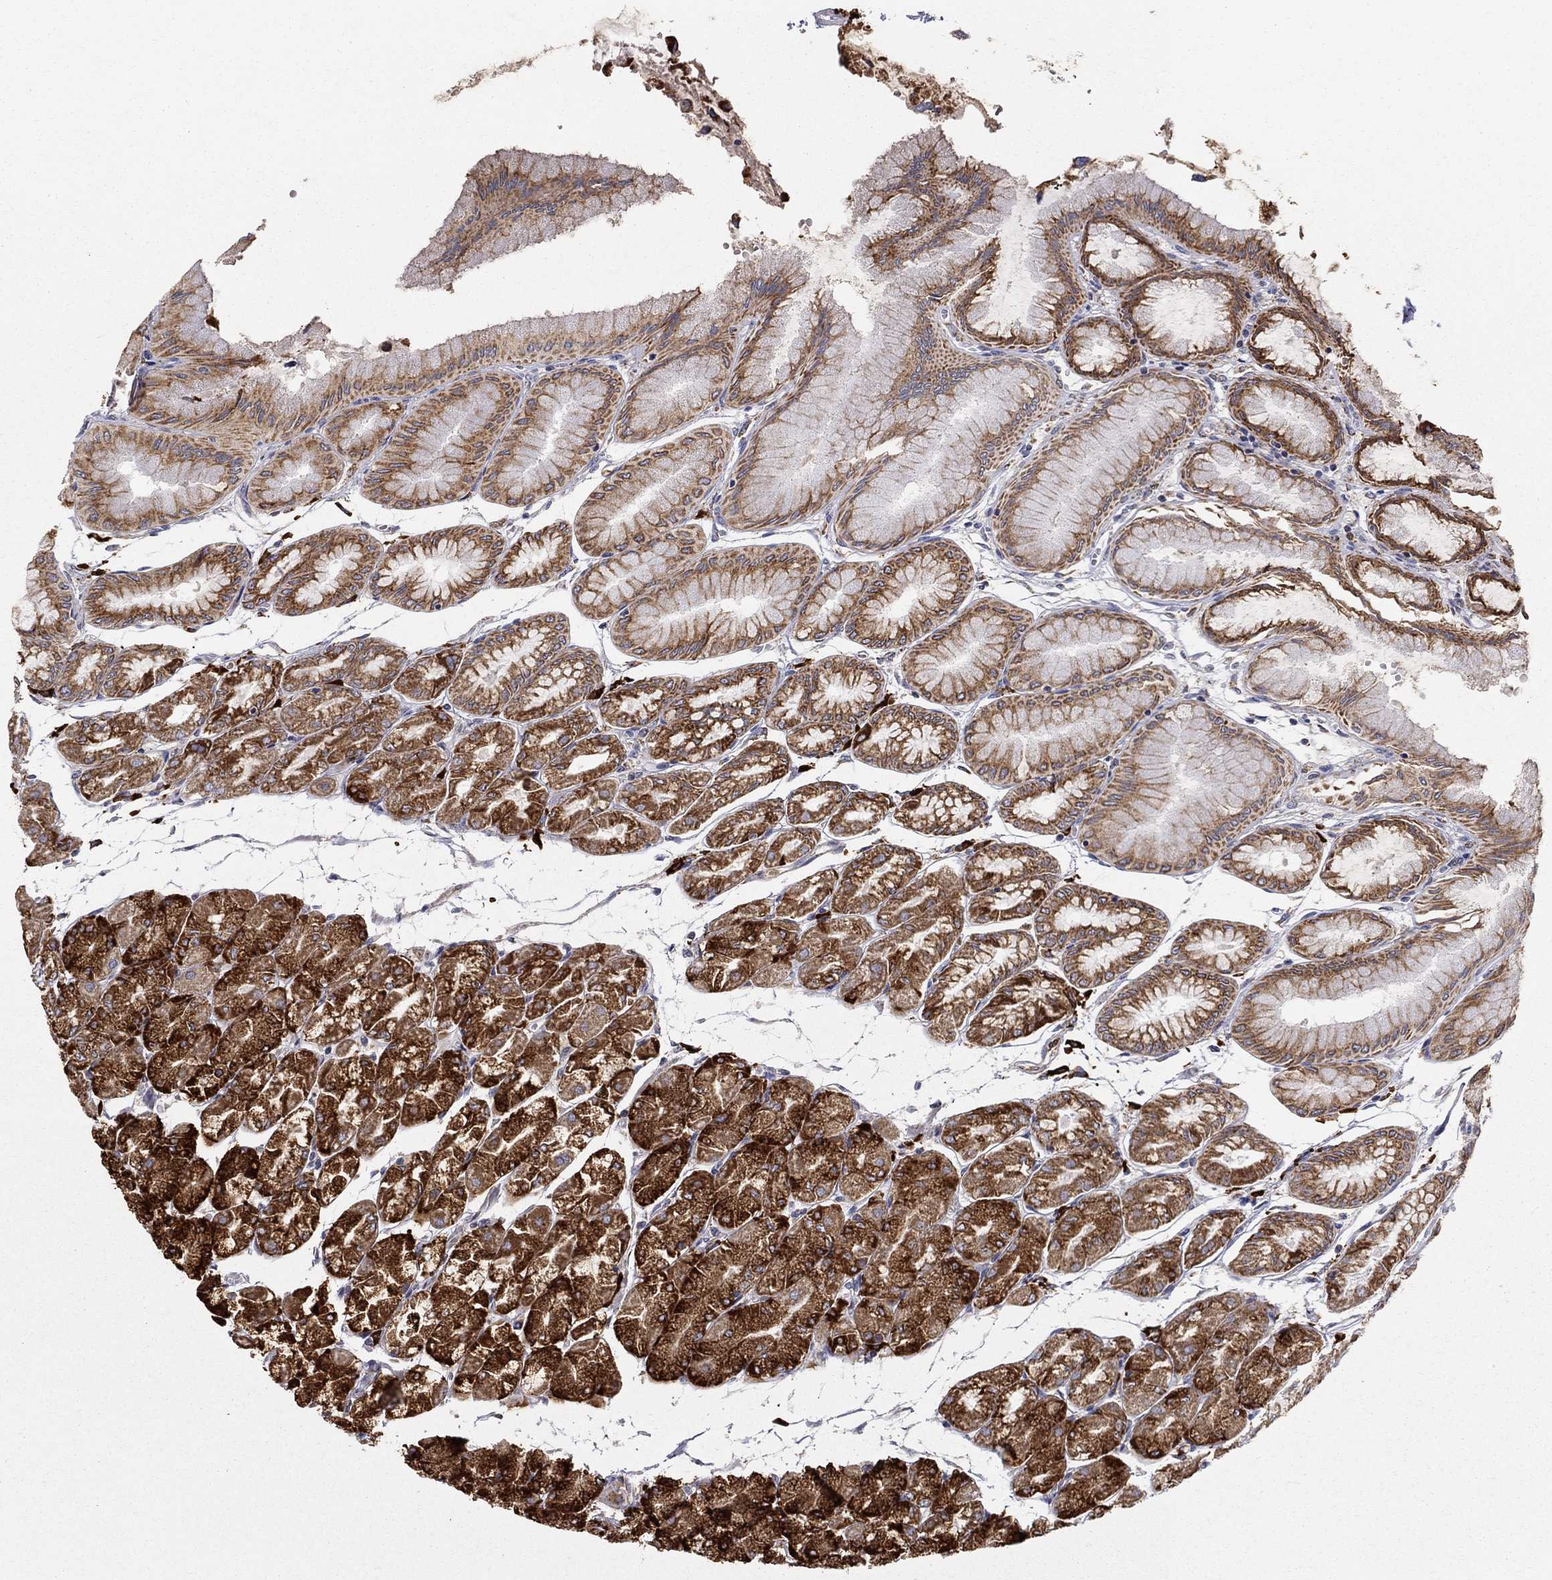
{"staining": {"intensity": "strong", "quantity": "25%-75%", "location": "cytoplasmic/membranous"}, "tissue": "stomach", "cell_type": "Glandular cells", "image_type": "normal", "snomed": [{"axis": "morphology", "description": "Normal tissue, NOS"}, {"axis": "topography", "description": "Stomach, upper"}], "caption": "Human stomach stained for a protein (brown) reveals strong cytoplasmic/membranous positive positivity in approximately 25%-75% of glandular cells.", "gene": "PRDX4", "patient": {"sex": "male", "age": 60}}